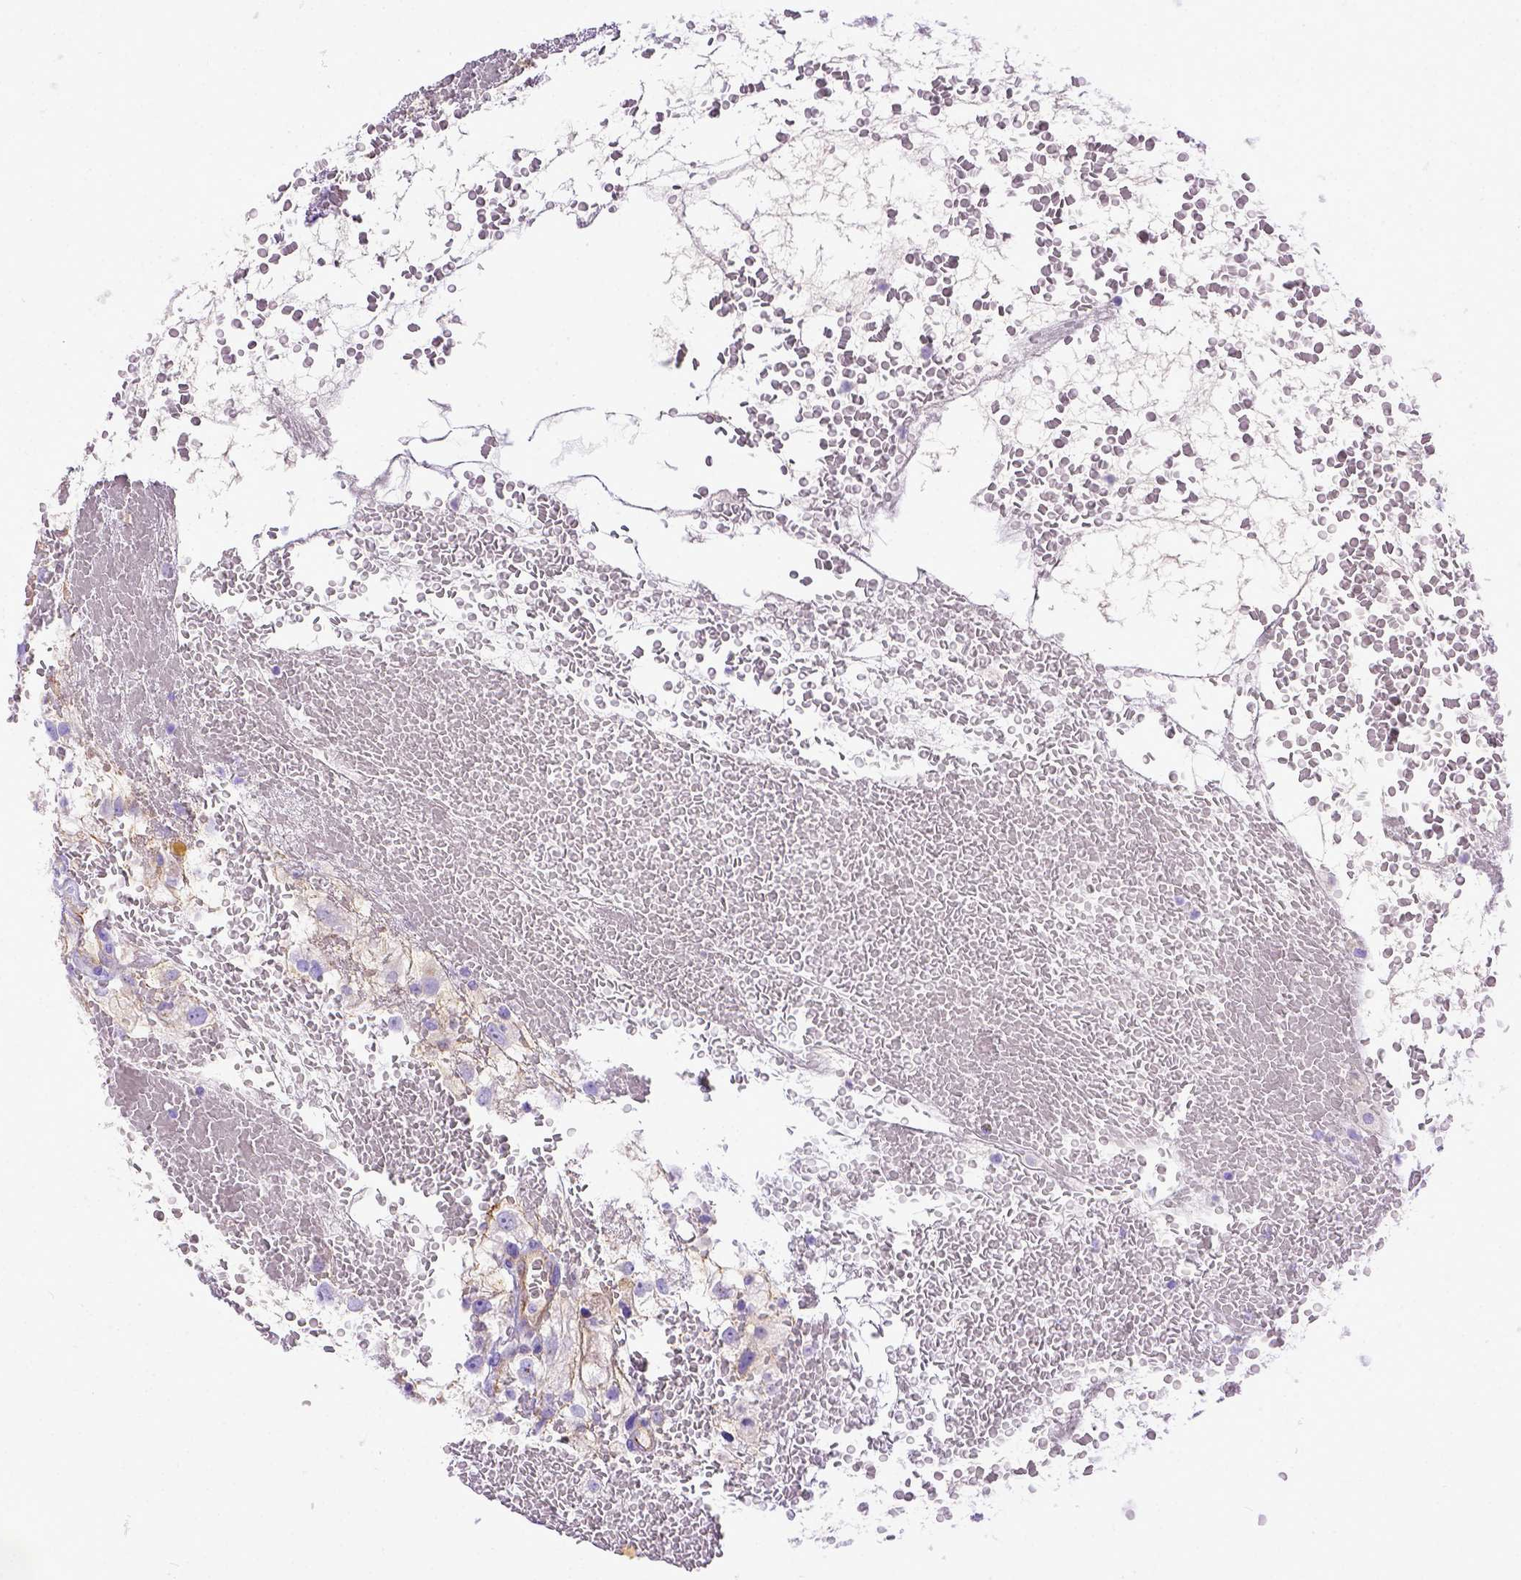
{"staining": {"intensity": "weak", "quantity": ">75%", "location": "cytoplasmic/membranous"}, "tissue": "renal cancer", "cell_type": "Tumor cells", "image_type": "cancer", "snomed": [{"axis": "morphology", "description": "Adenocarcinoma, NOS"}, {"axis": "topography", "description": "Kidney"}], "caption": "Weak cytoplasmic/membranous staining for a protein is appreciated in approximately >75% of tumor cells of renal cancer (adenocarcinoma) using immunohistochemistry.", "gene": "LRRC18", "patient": {"sex": "male", "age": 59}}